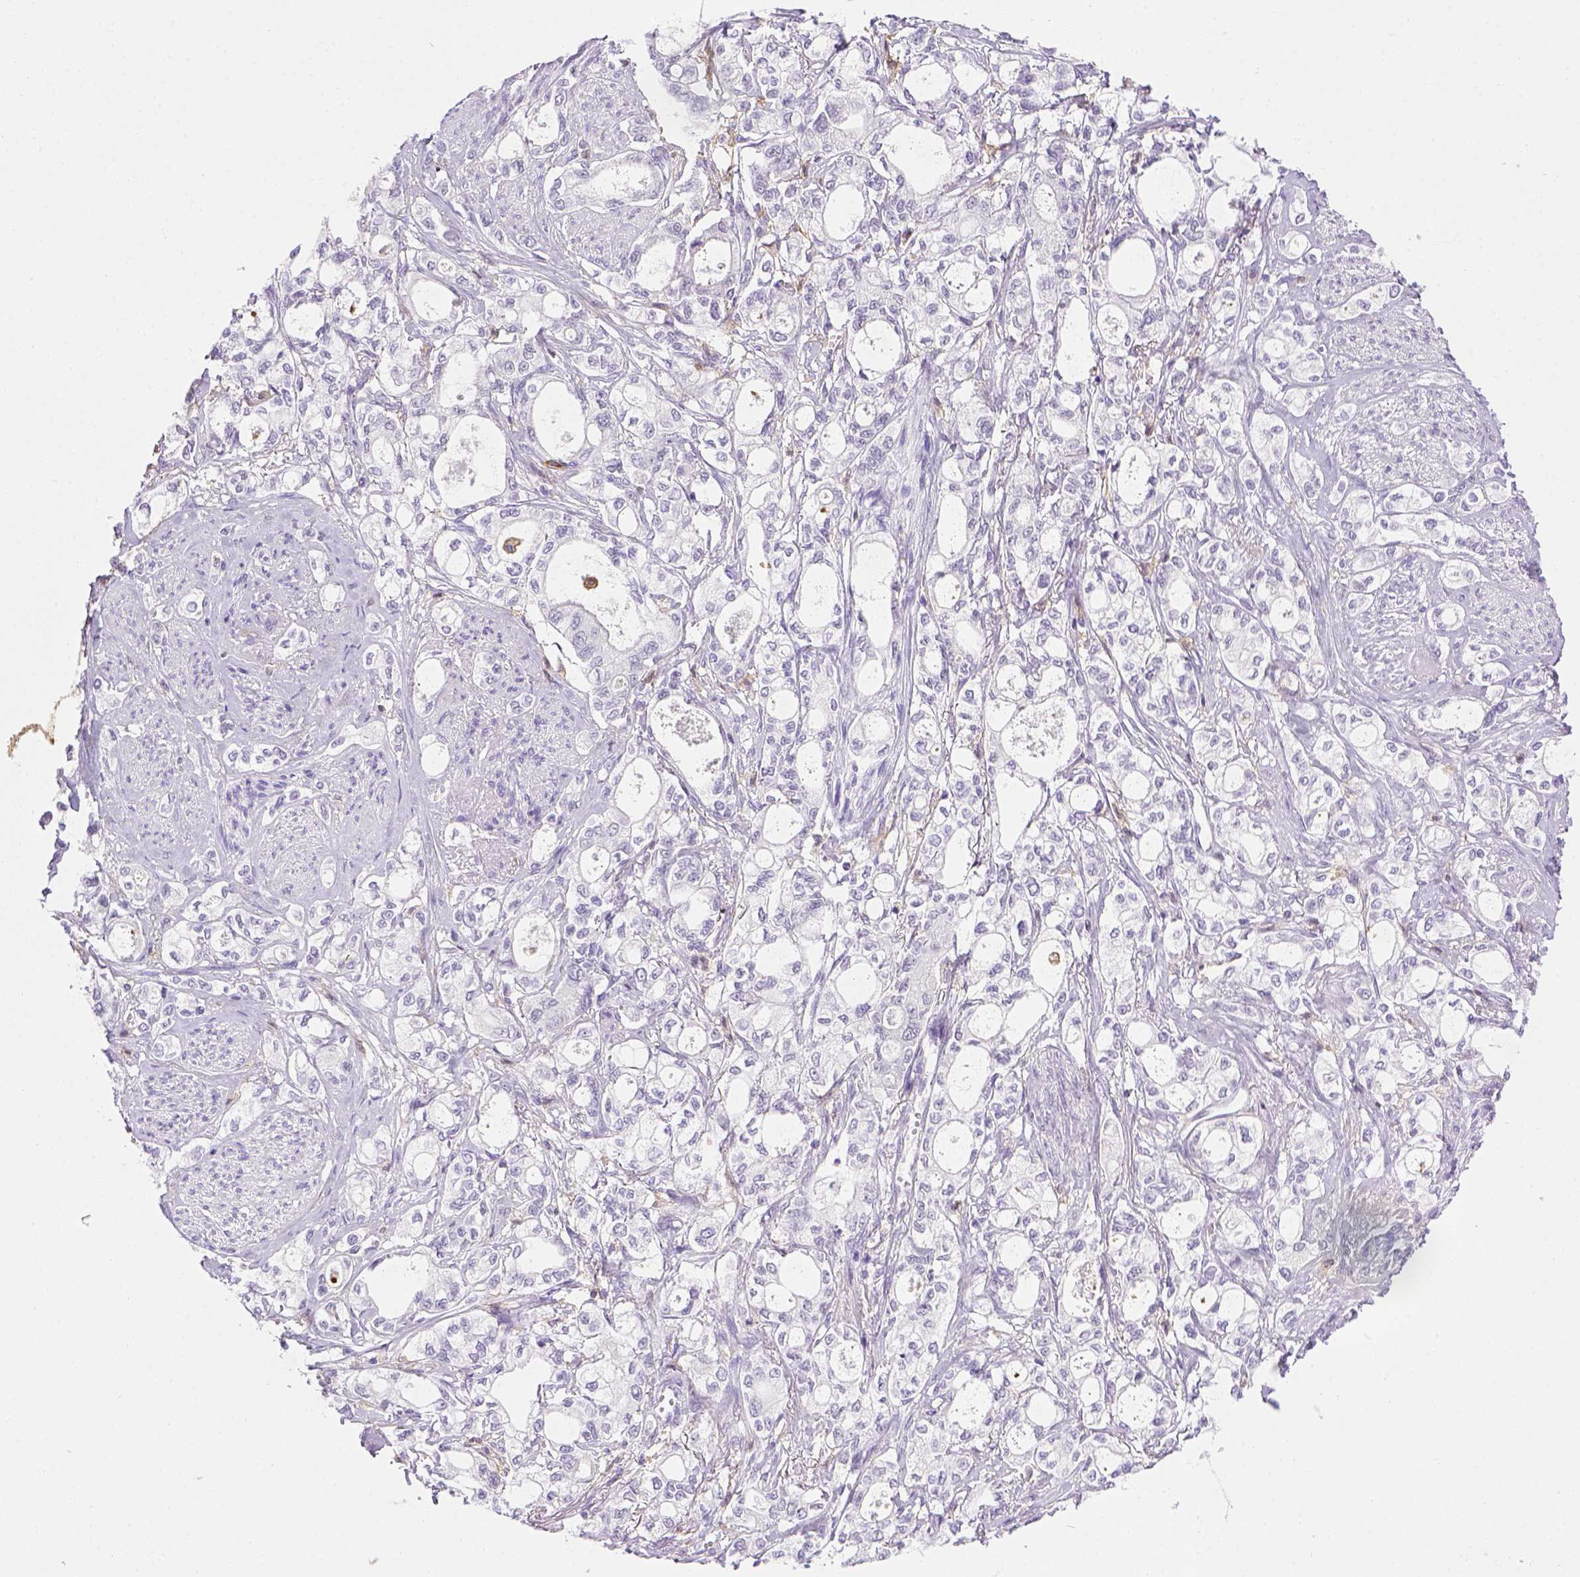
{"staining": {"intensity": "negative", "quantity": "none", "location": "none"}, "tissue": "stomach cancer", "cell_type": "Tumor cells", "image_type": "cancer", "snomed": [{"axis": "morphology", "description": "Adenocarcinoma, NOS"}, {"axis": "topography", "description": "Stomach"}], "caption": "DAB immunohistochemical staining of human stomach cancer displays no significant staining in tumor cells. (DAB (3,3'-diaminobenzidine) IHC, high magnification).", "gene": "ITGAM", "patient": {"sex": "male", "age": 63}}